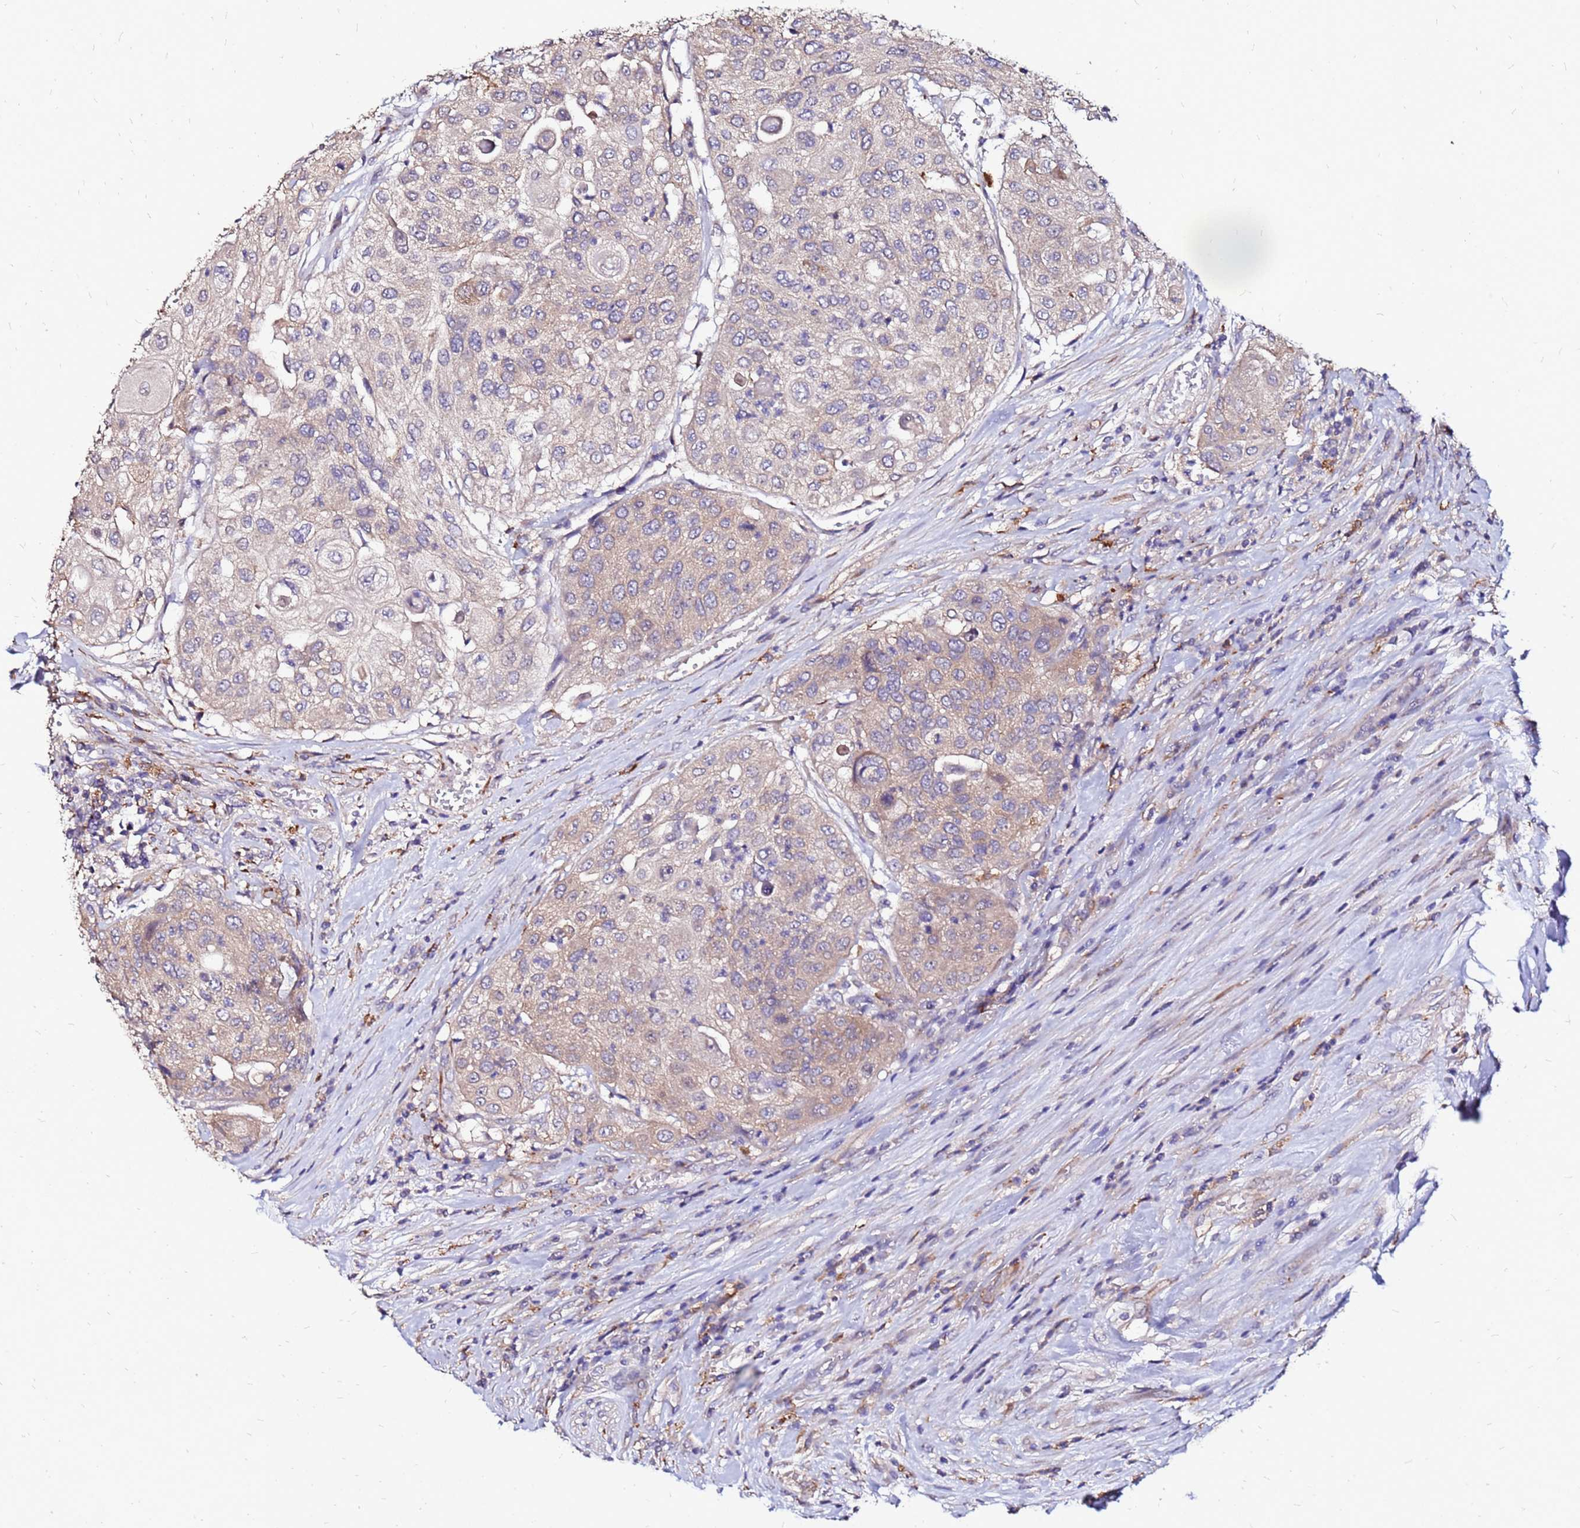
{"staining": {"intensity": "weak", "quantity": "25%-75%", "location": "cytoplasmic/membranous"}, "tissue": "urothelial cancer", "cell_type": "Tumor cells", "image_type": "cancer", "snomed": [{"axis": "morphology", "description": "Urothelial carcinoma, High grade"}, {"axis": "topography", "description": "Urinary bladder"}], "caption": "Weak cytoplasmic/membranous positivity is present in about 25%-75% of tumor cells in high-grade urothelial carcinoma.", "gene": "ARHGEF5", "patient": {"sex": "female", "age": 79}}